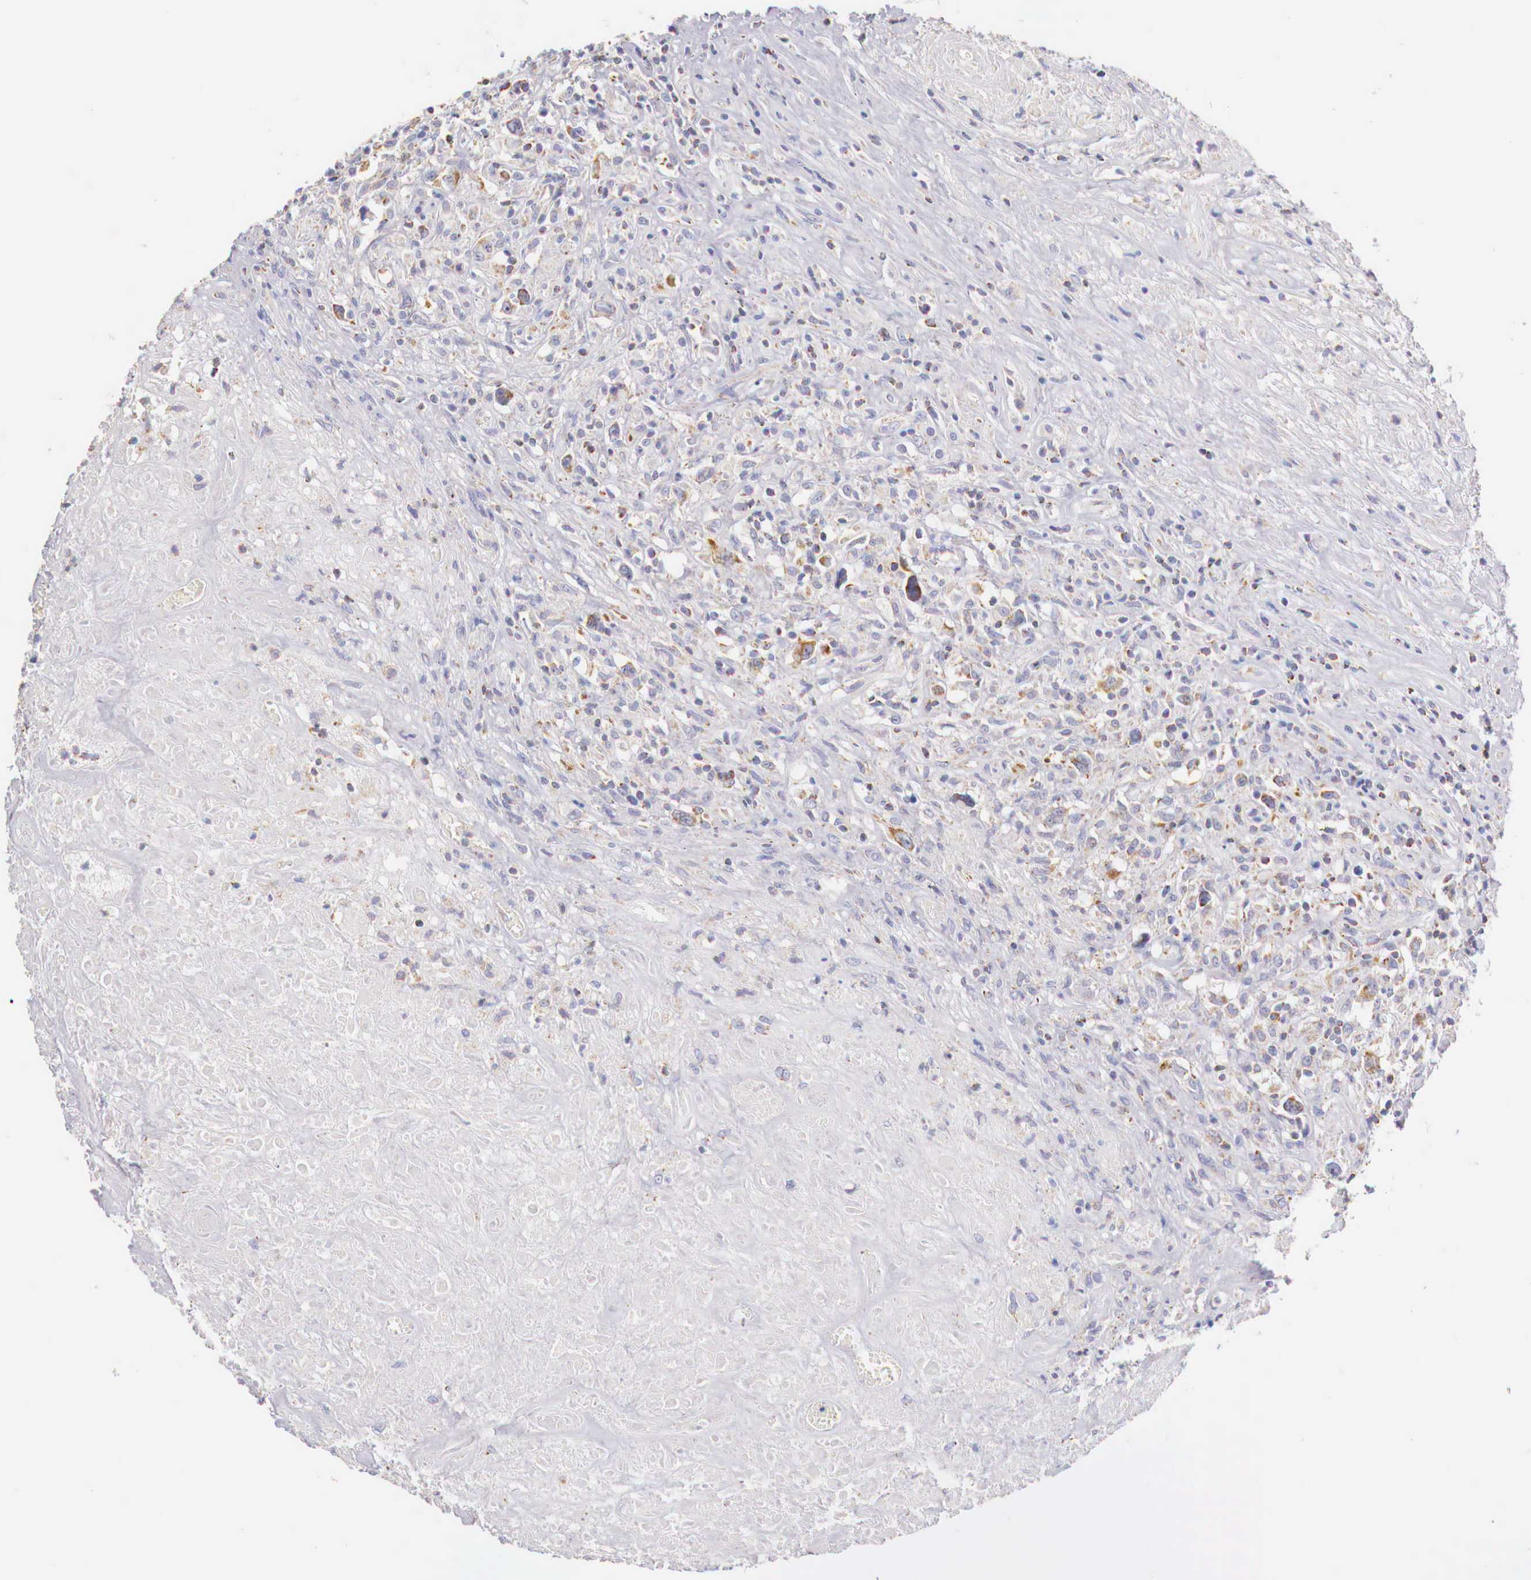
{"staining": {"intensity": "weak", "quantity": "<25%", "location": "cytoplasmic/membranous"}, "tissue": "lymphoma", "cell_type": "Tumor cells", "image_type": "cancer", "snomed": [{"axis": "morphology", "description": "Hodgkin's disease, NOS"}, {"axis": "topography", "description": "Lymph node"}], "caption": "High power microscopy micrograph of an IHC photomicrograph of Hodgkin's disease, revealing no significant expression in tumor cells. (DAB (3,3'-diaminobenzidine) immunohistochemistry, high magnification).", "gene": "IDH3G", "patient": {"sex": "male", "age": 46}}